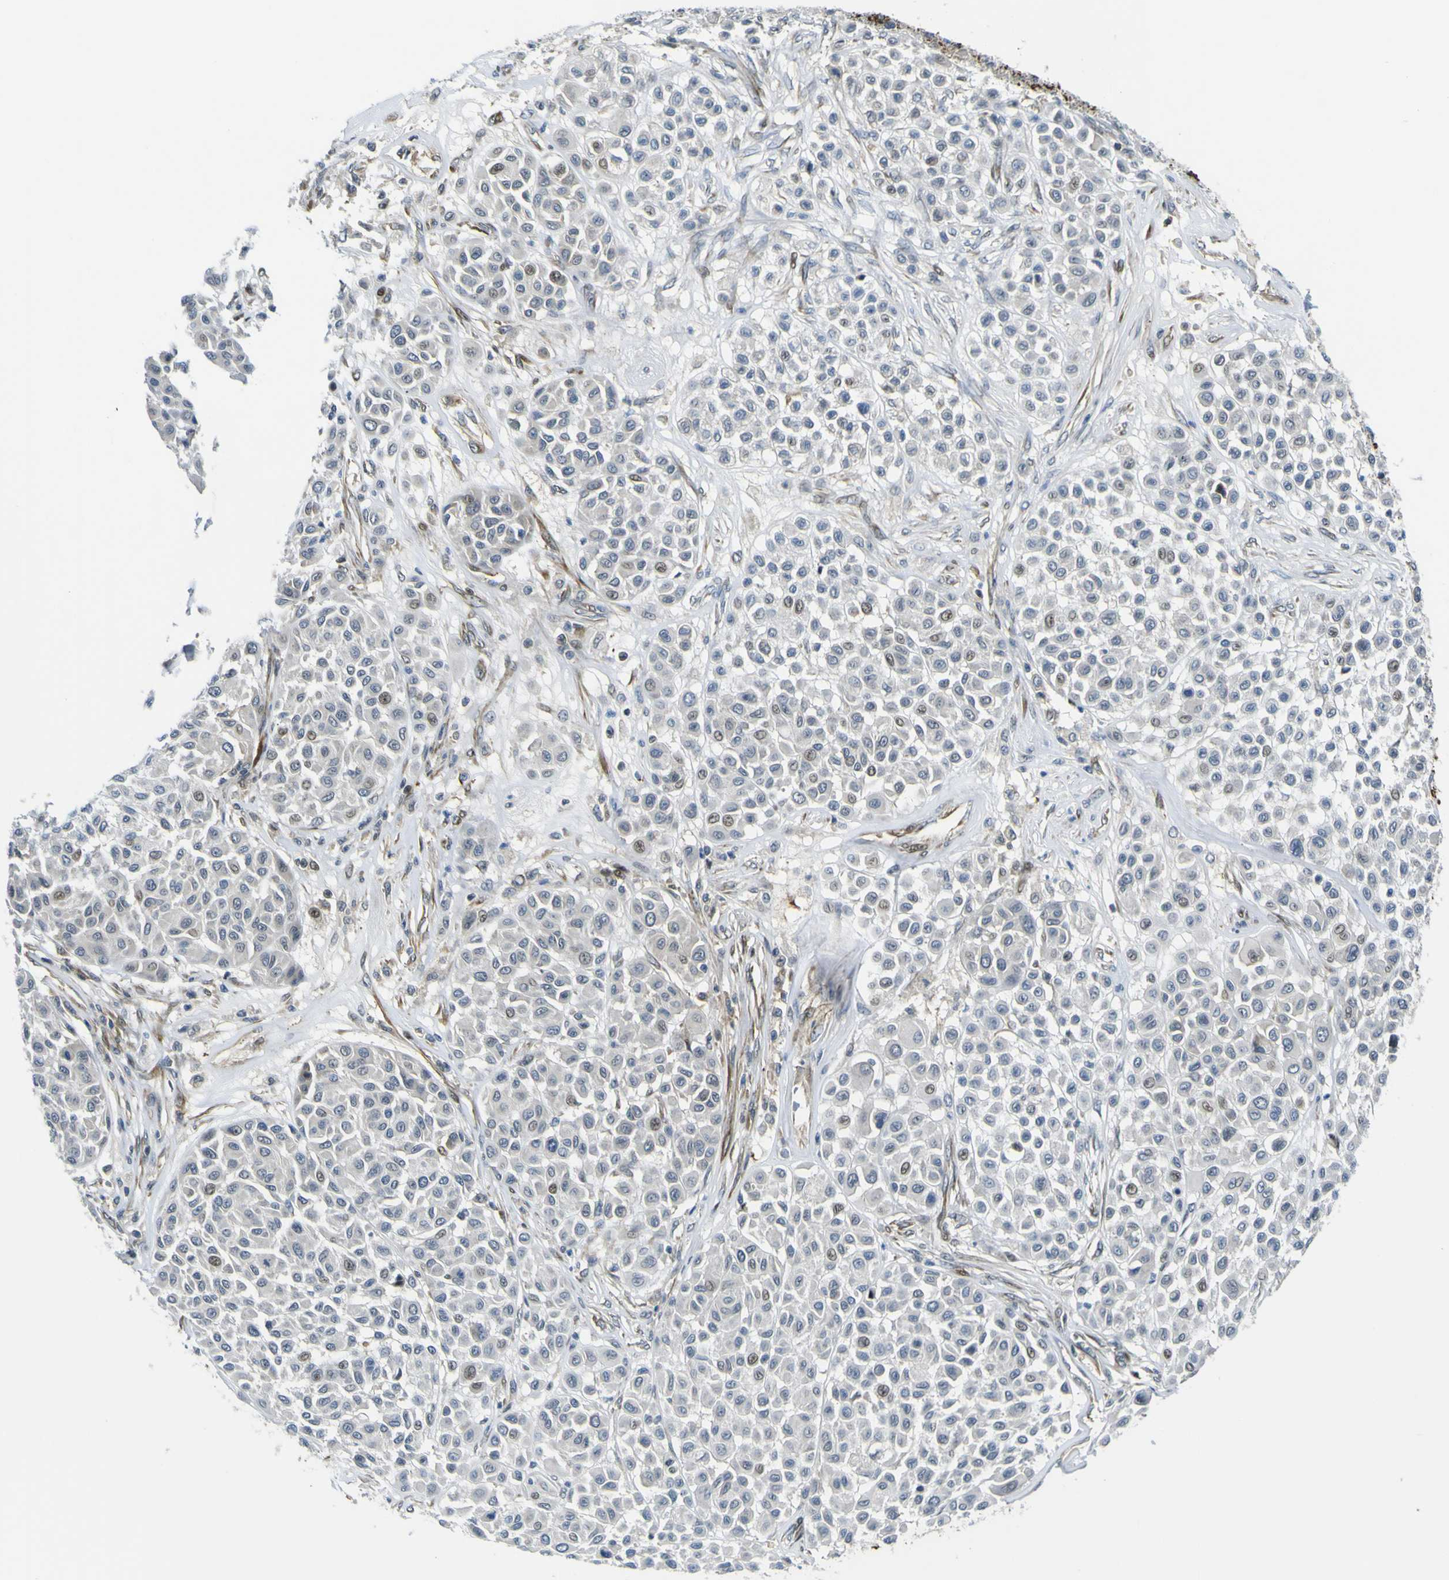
{"staining": {"intensity": "moderate", "quantity": "25%-75%", "location": "cytoplasmic/membranous,nuclear"}, "tissue": "melanoma", "cell_type": "Tumor cells", "image_type": "cancer", "snomed": [{"axis": "morphology", "description": "Malignant melanoma, Metastatic site"}, {"axis": "topography", "description": "Soft tissue"}], "caption": "This is a photomicrograph of immunohistochemistry staining of melanoma, which shows moderate expression in the cytoplasmic/membranous and nuclear of tumor cells.", "gene": "KDM7A", "patient": {"sex": "male", "age": 41}}